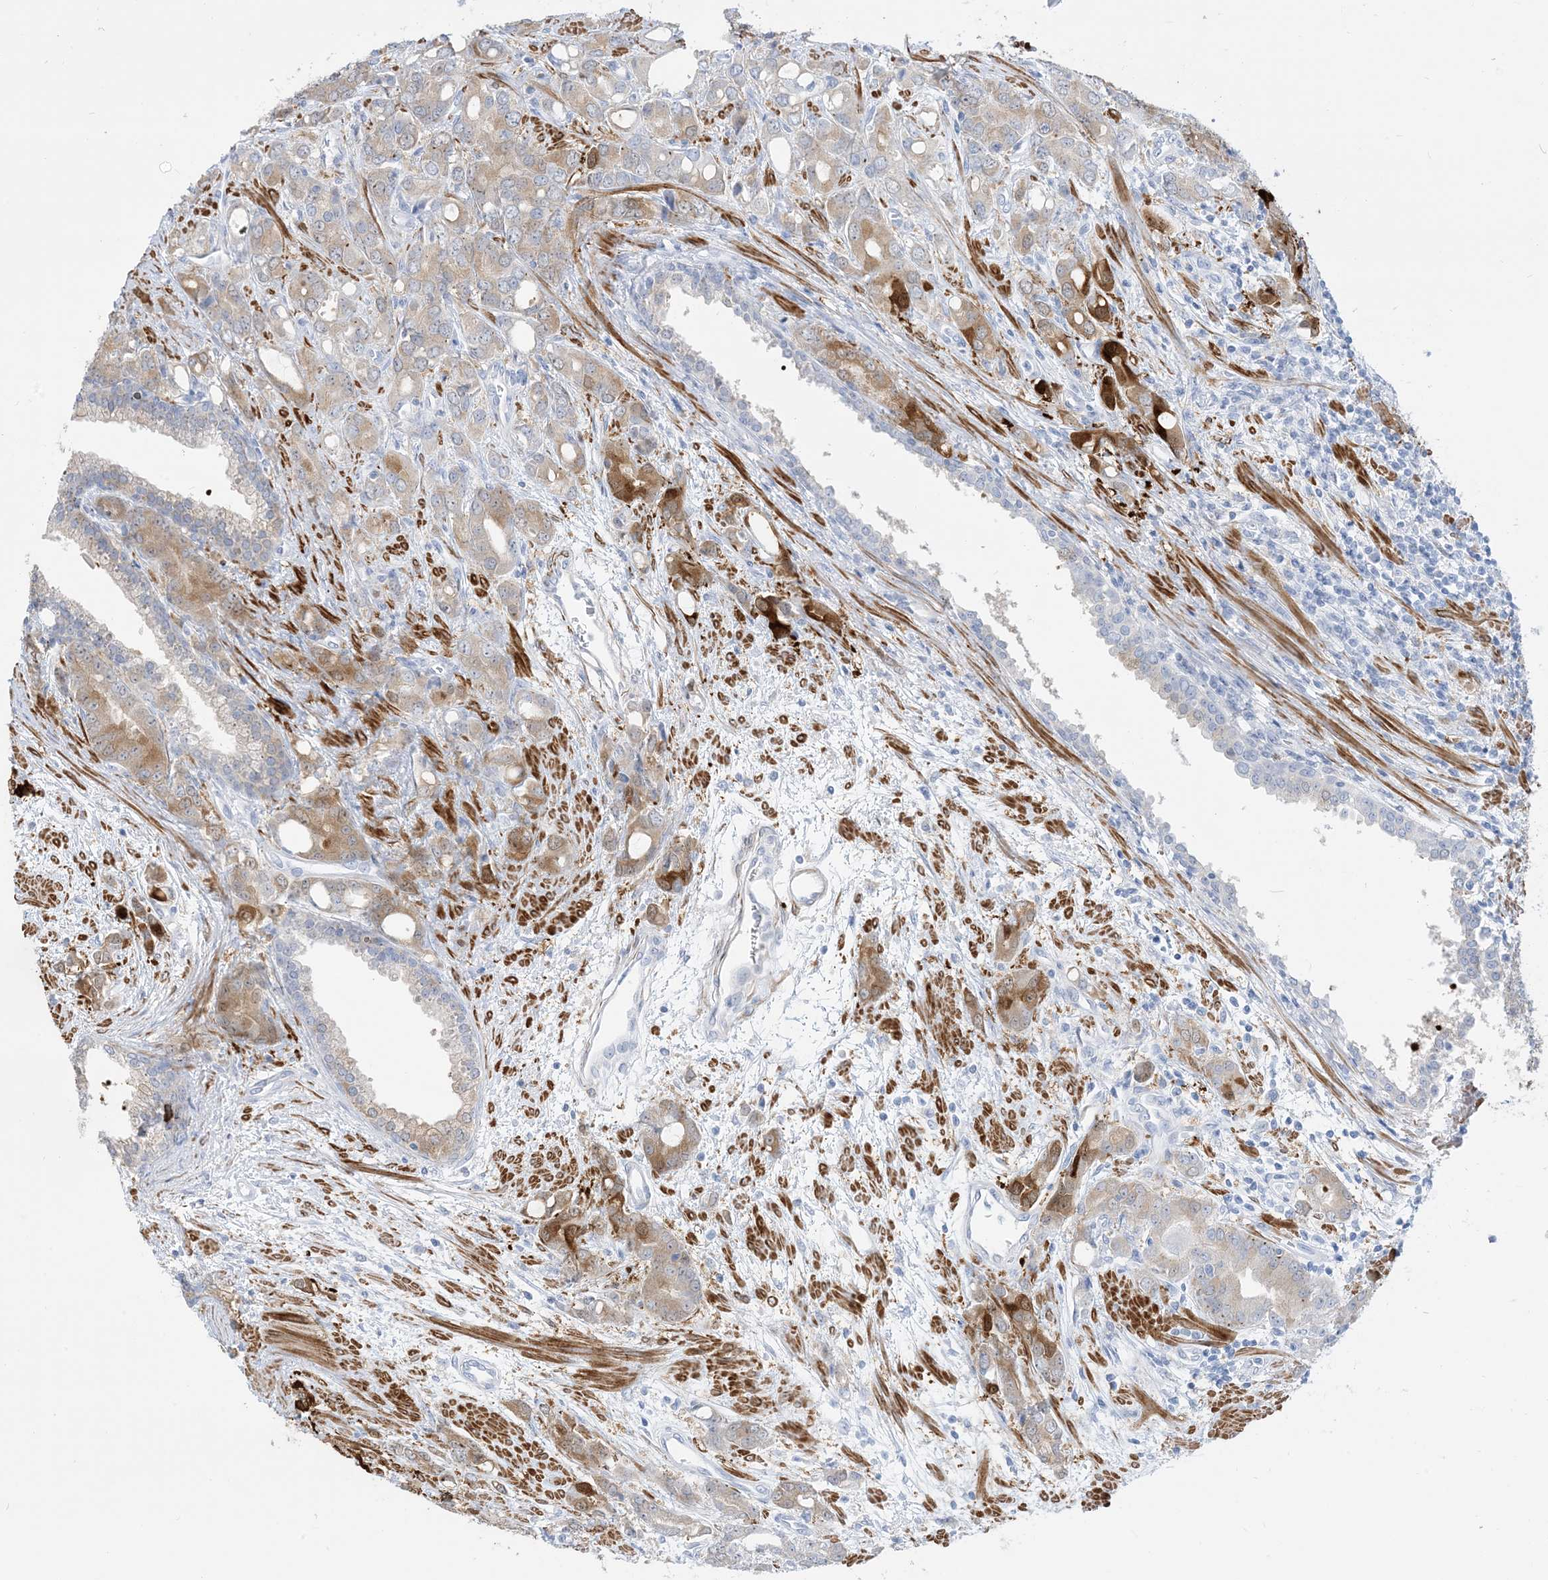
{"staining": {"intensity": "moderate", "quantity": "25%-75%", "location": "cytoplasmic/membranous"}, "tissue": "prostate cancer", "cell_type": "Tumor cells", "image_type": "cancer", "snomed": [{"axis": "morphology", "description": "Adenocarcinoma, High grade"}, {"axis": "topography", "description": "Prostate"}], "caption": "Prostate cancer (high-grade adenocarcinoma) stained with a protein marker demonstrates moderate staining in tumor cells.", "gene": "MARS2", "patient": {"sex": "male", "age": 62}}